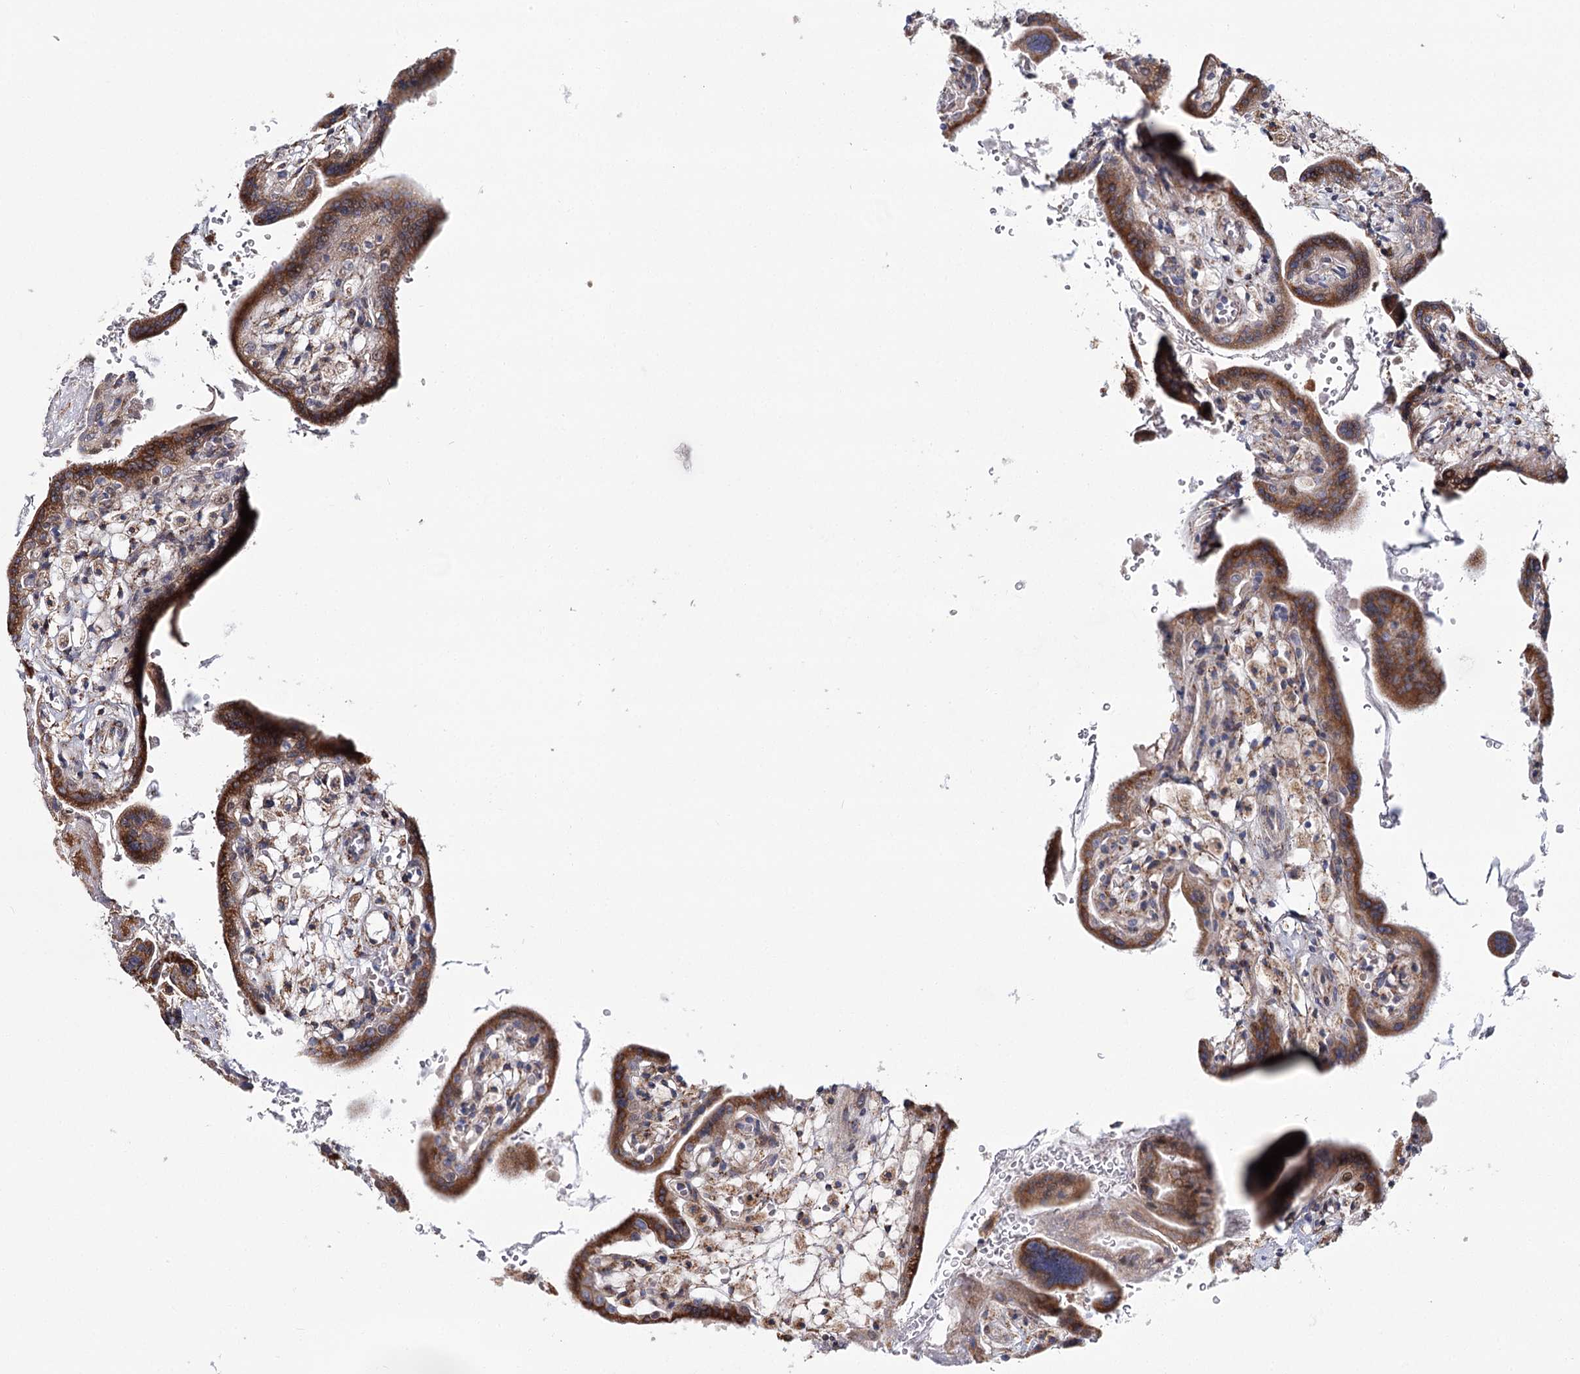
{"staining": {"intensity": "moderate", "quantity": ">75%", "location": "cytoplasmic/membranous"}, "tissue": "placenta", "cell_type": "Trophoblastic cells", "image_type": "normal", "snomed": [{"axis": "morphology", "description": "Normal tissue, NOS"}, {"axis": "topography", "description": "Placenta"}], "caption": "Brown immunohistochemical staining in benign placenta shows moderate cytoplasmic/membranous positivity in about >75% of trophoblastic cells.", "gene": "CPLANE1", "patient": {"sex": "female", "age": 37}}